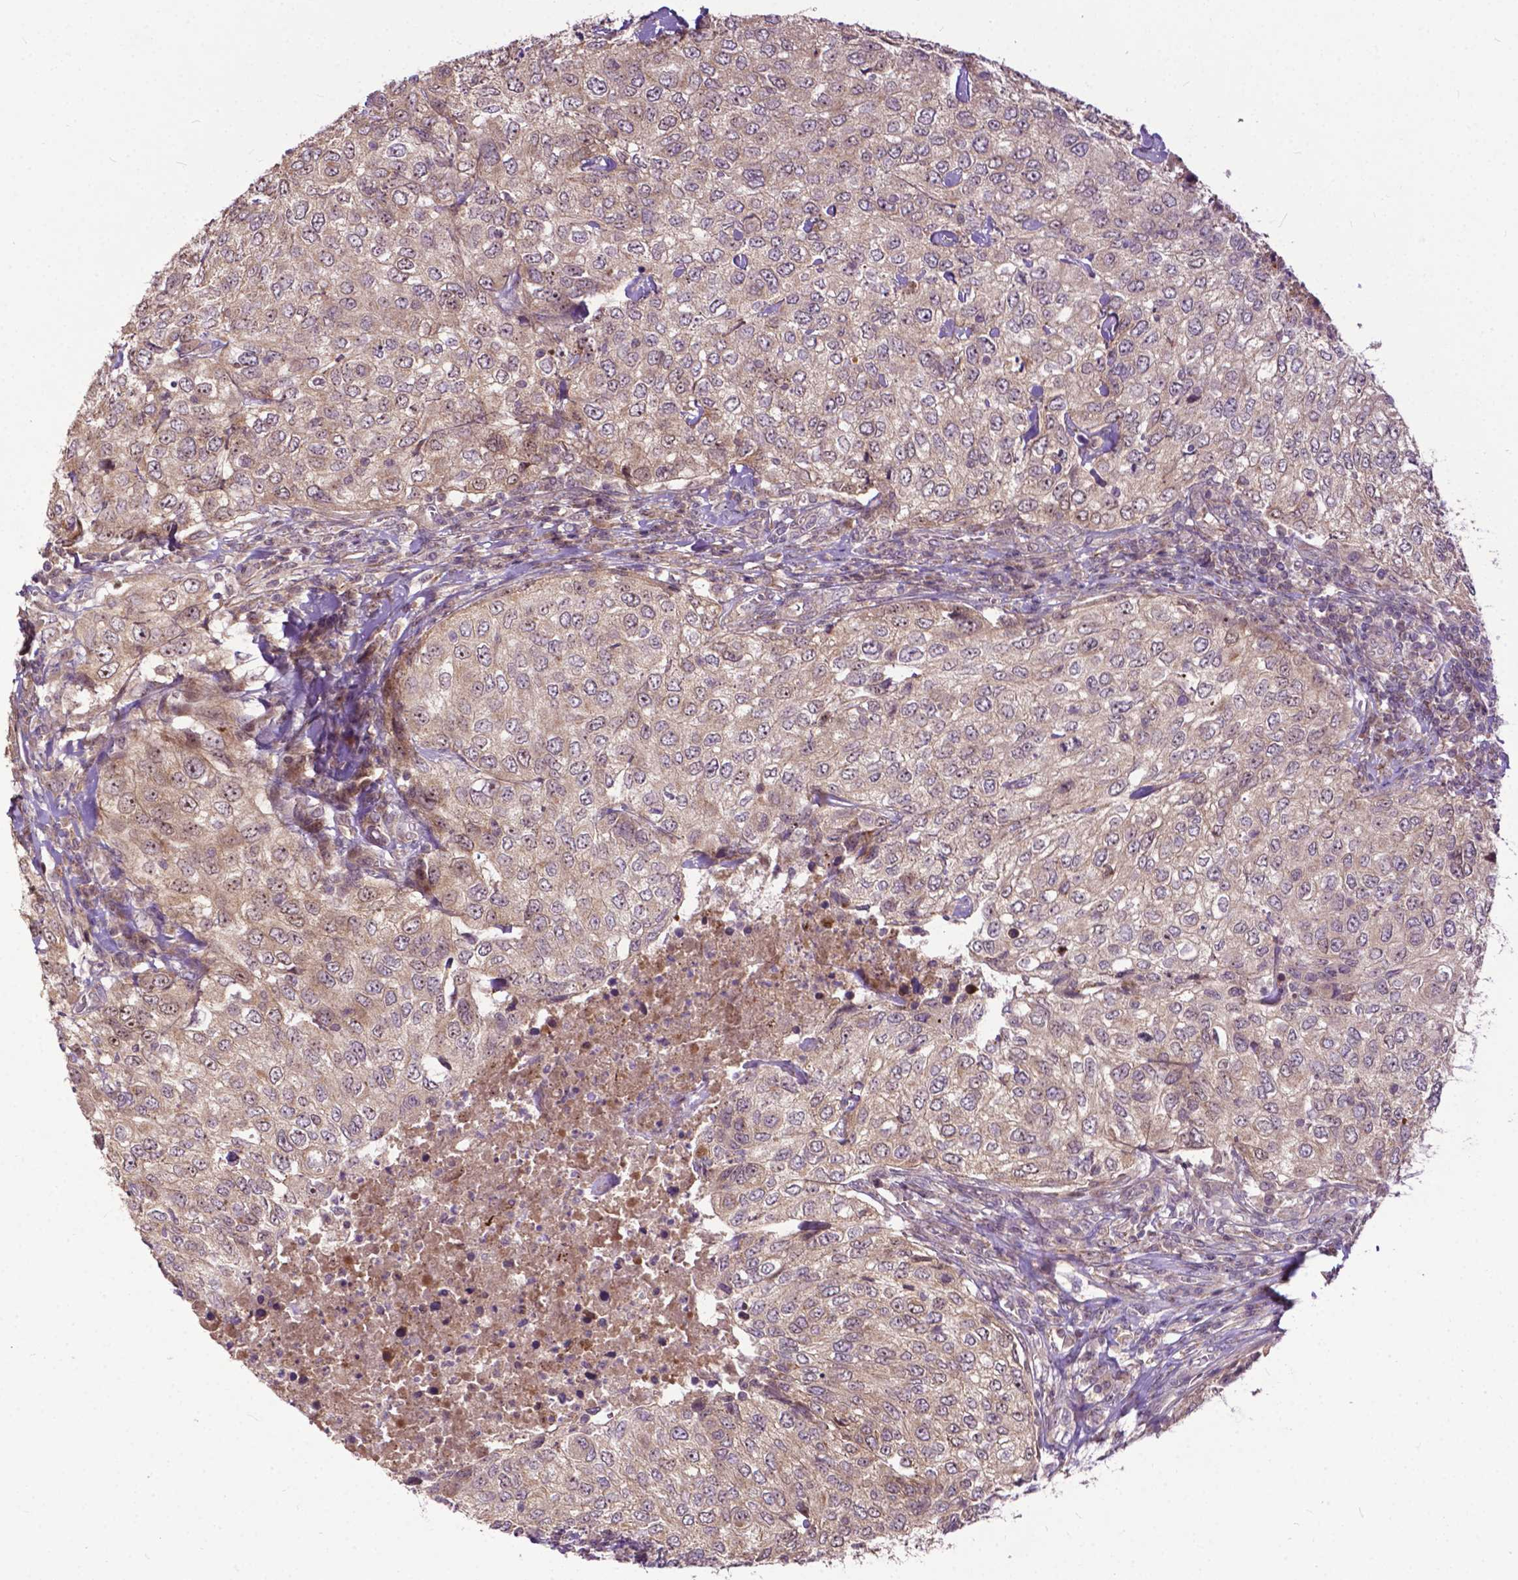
{"staining": {"intensity": "weak", "quantity": "<25%", "location": "cytoplasmic/membranous,nuclear"}, "tissue": "urothelial cancer", "cell_type": "Tumor cells", "image_type": "cancer", "snomed": [{"axis": "morphology", "description": "Urothelial carcinoma, High grade"}, {"axis": "topography", "description": "Urinary bladder"}], "caption": "Immunohistochemical staining of urothelial carcinoma (high-grade) displays no significant expression in tumor cells. Brightfield microscopy of immunohistochemistry (IHC) stained with DAB (3,3'-diaminobenzidine) (brown) and hematoxylin (blue), captured at high magnification.", "gene": "PARP3", "patient": {"sex": "female", "age": 78}}